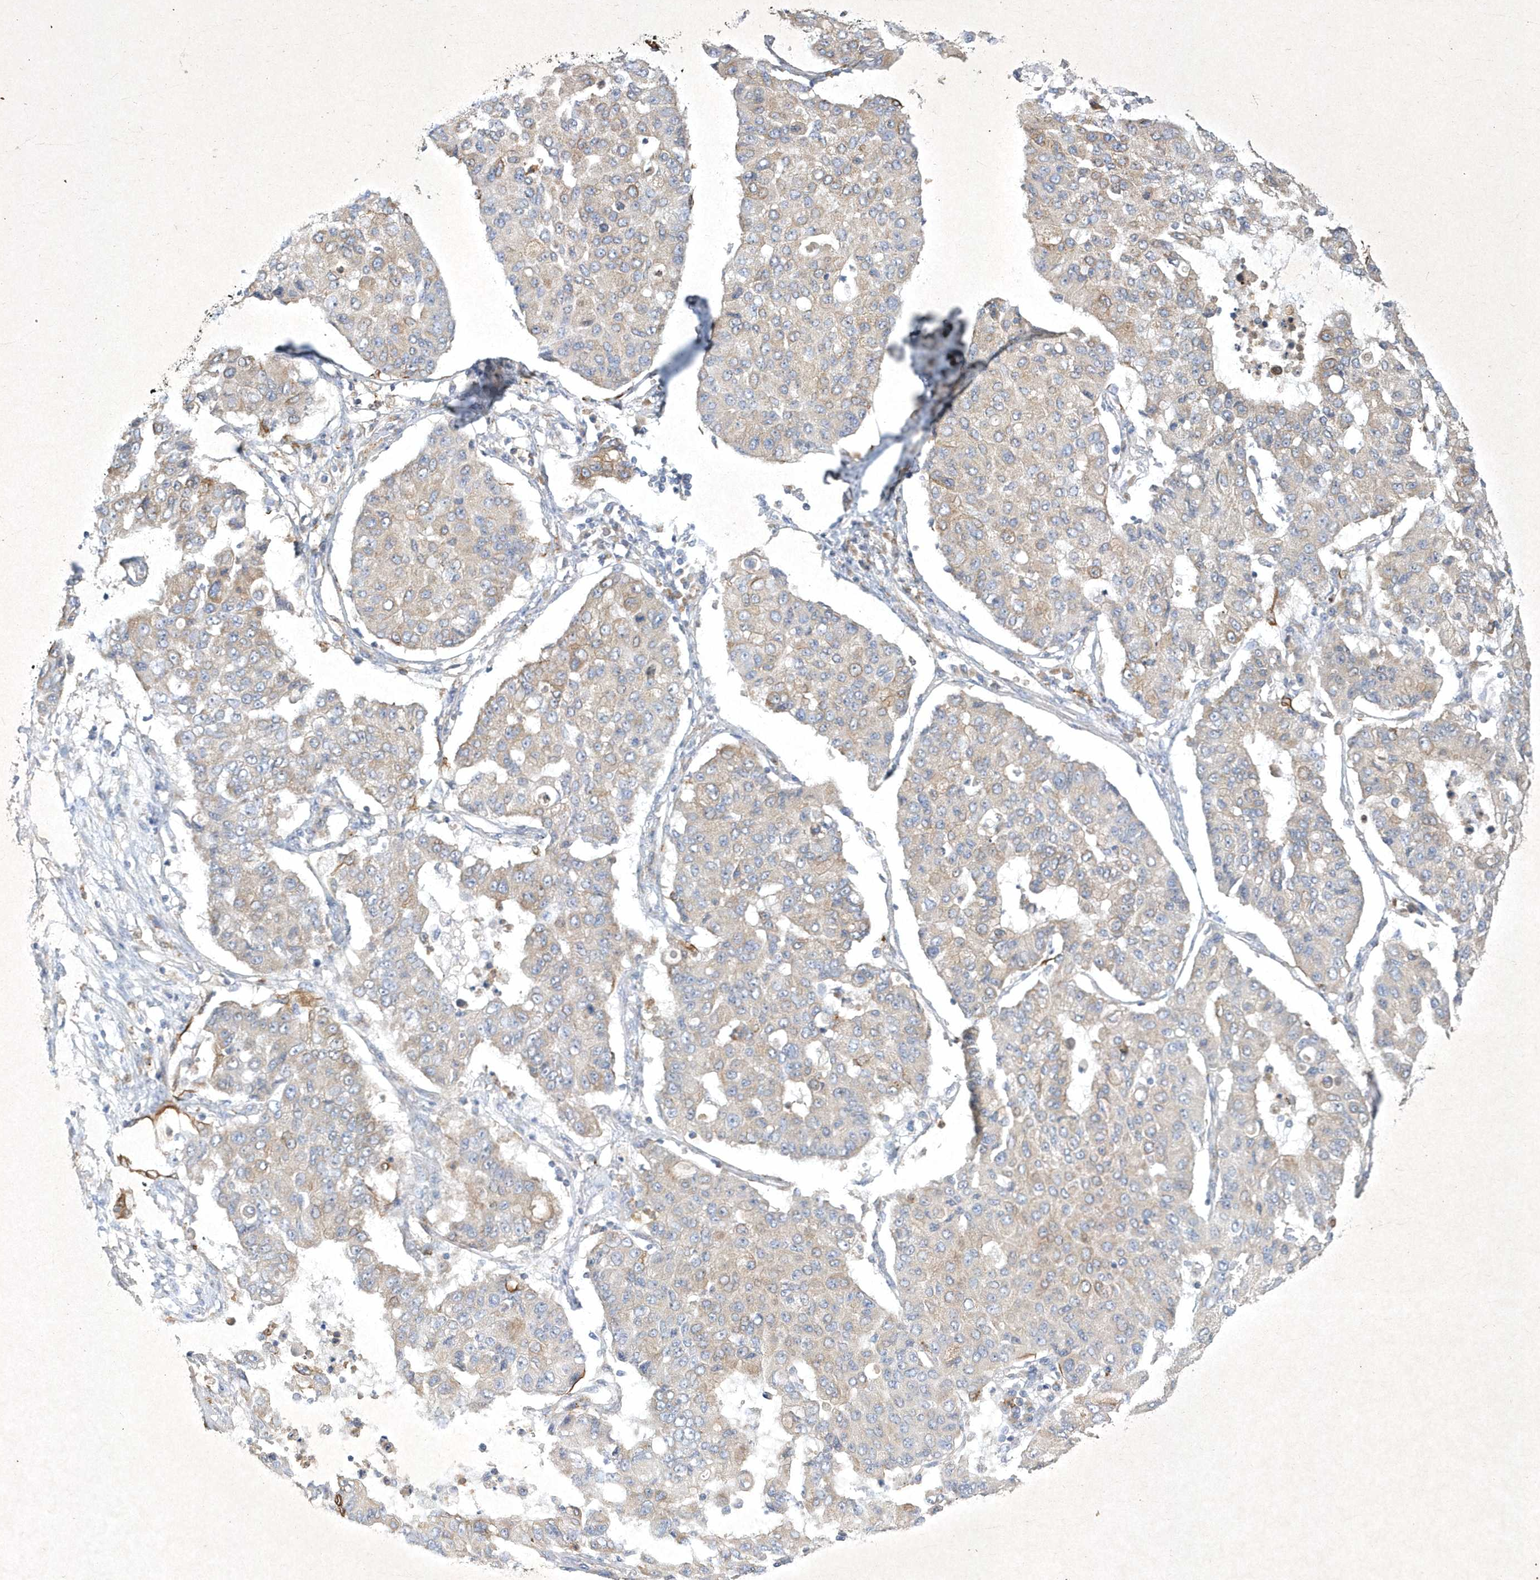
{"staining": {"intensity": "weak", "quantity": "<25%", "location": "cytoplasmic/membranous"}, "tissue": "lung cancer", "cell_type": "Tumor cells", "image_type": "cancer", "snomed": [{"axis": "morphology", "description": "Squamous cell carcinoma, NOS"}, {"axis": "topography", "description": "Lung"}], "caption": "This micrograph is of lung cancer (squamous cell carcinoma) stained with immunohistochemistry to label a protein in brown with the nuclei are counter-stained blue. There is no positivity in tumor cells.", "gene": "LARS1", "patient": {"sex": "male", "age": 74}}